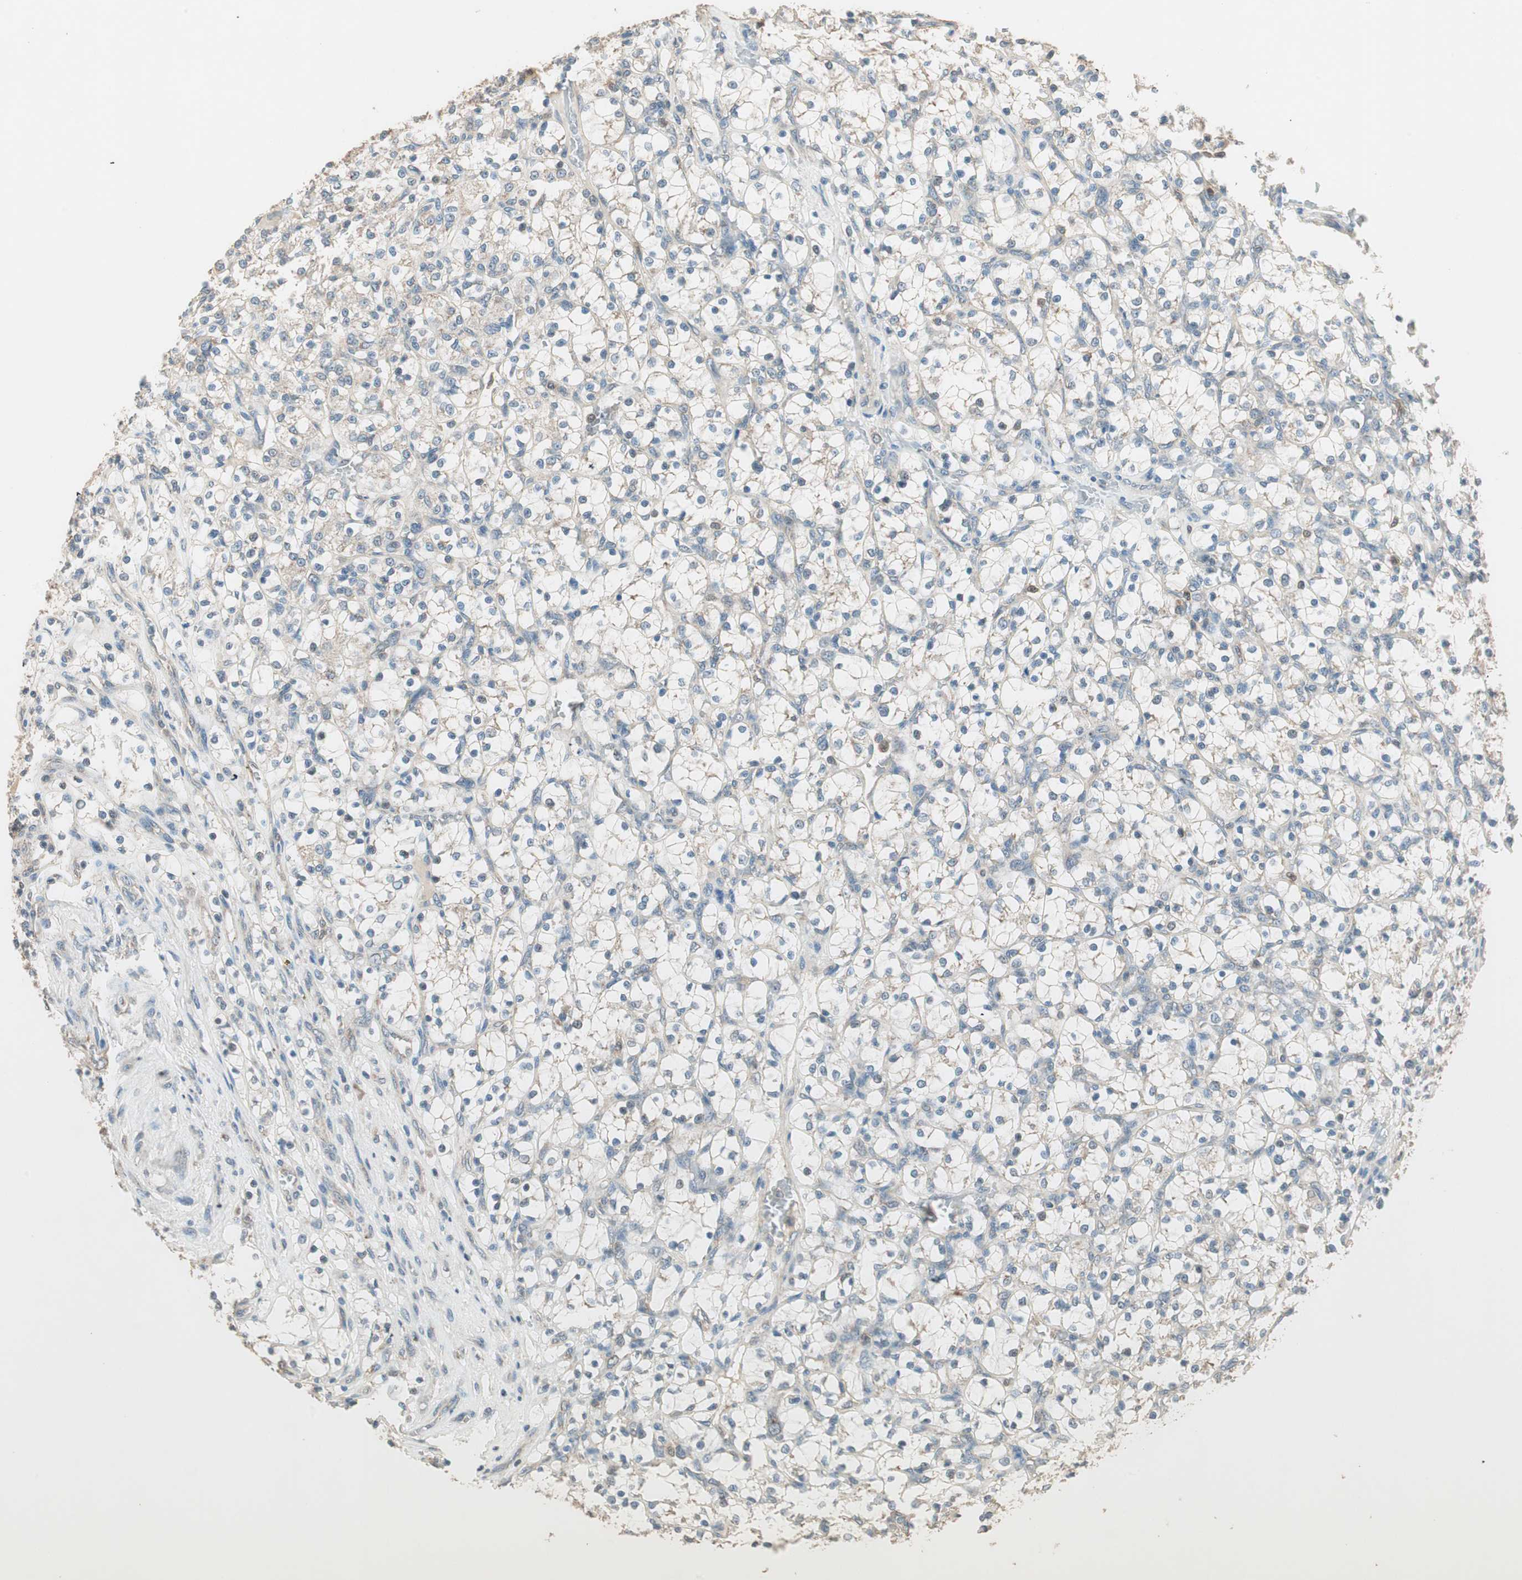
{"staining": {"intensity": "negative", "quantity": "none", "location": "none"}, "tissue": "renal cancer", "cell_type": "Tumor cells", "image_type": "cancer", "snomed": [{"axis": "morphology", "description": "Adenocarcinoma, NOS"}, {"axis": "topography", "description": "Kidney"}], "caption": "Tumor cells show no significant expression in renal cancer (adenocarcinoma).", "gene": "TRIM21", "patient": {"sex": "female", "age": 69}}